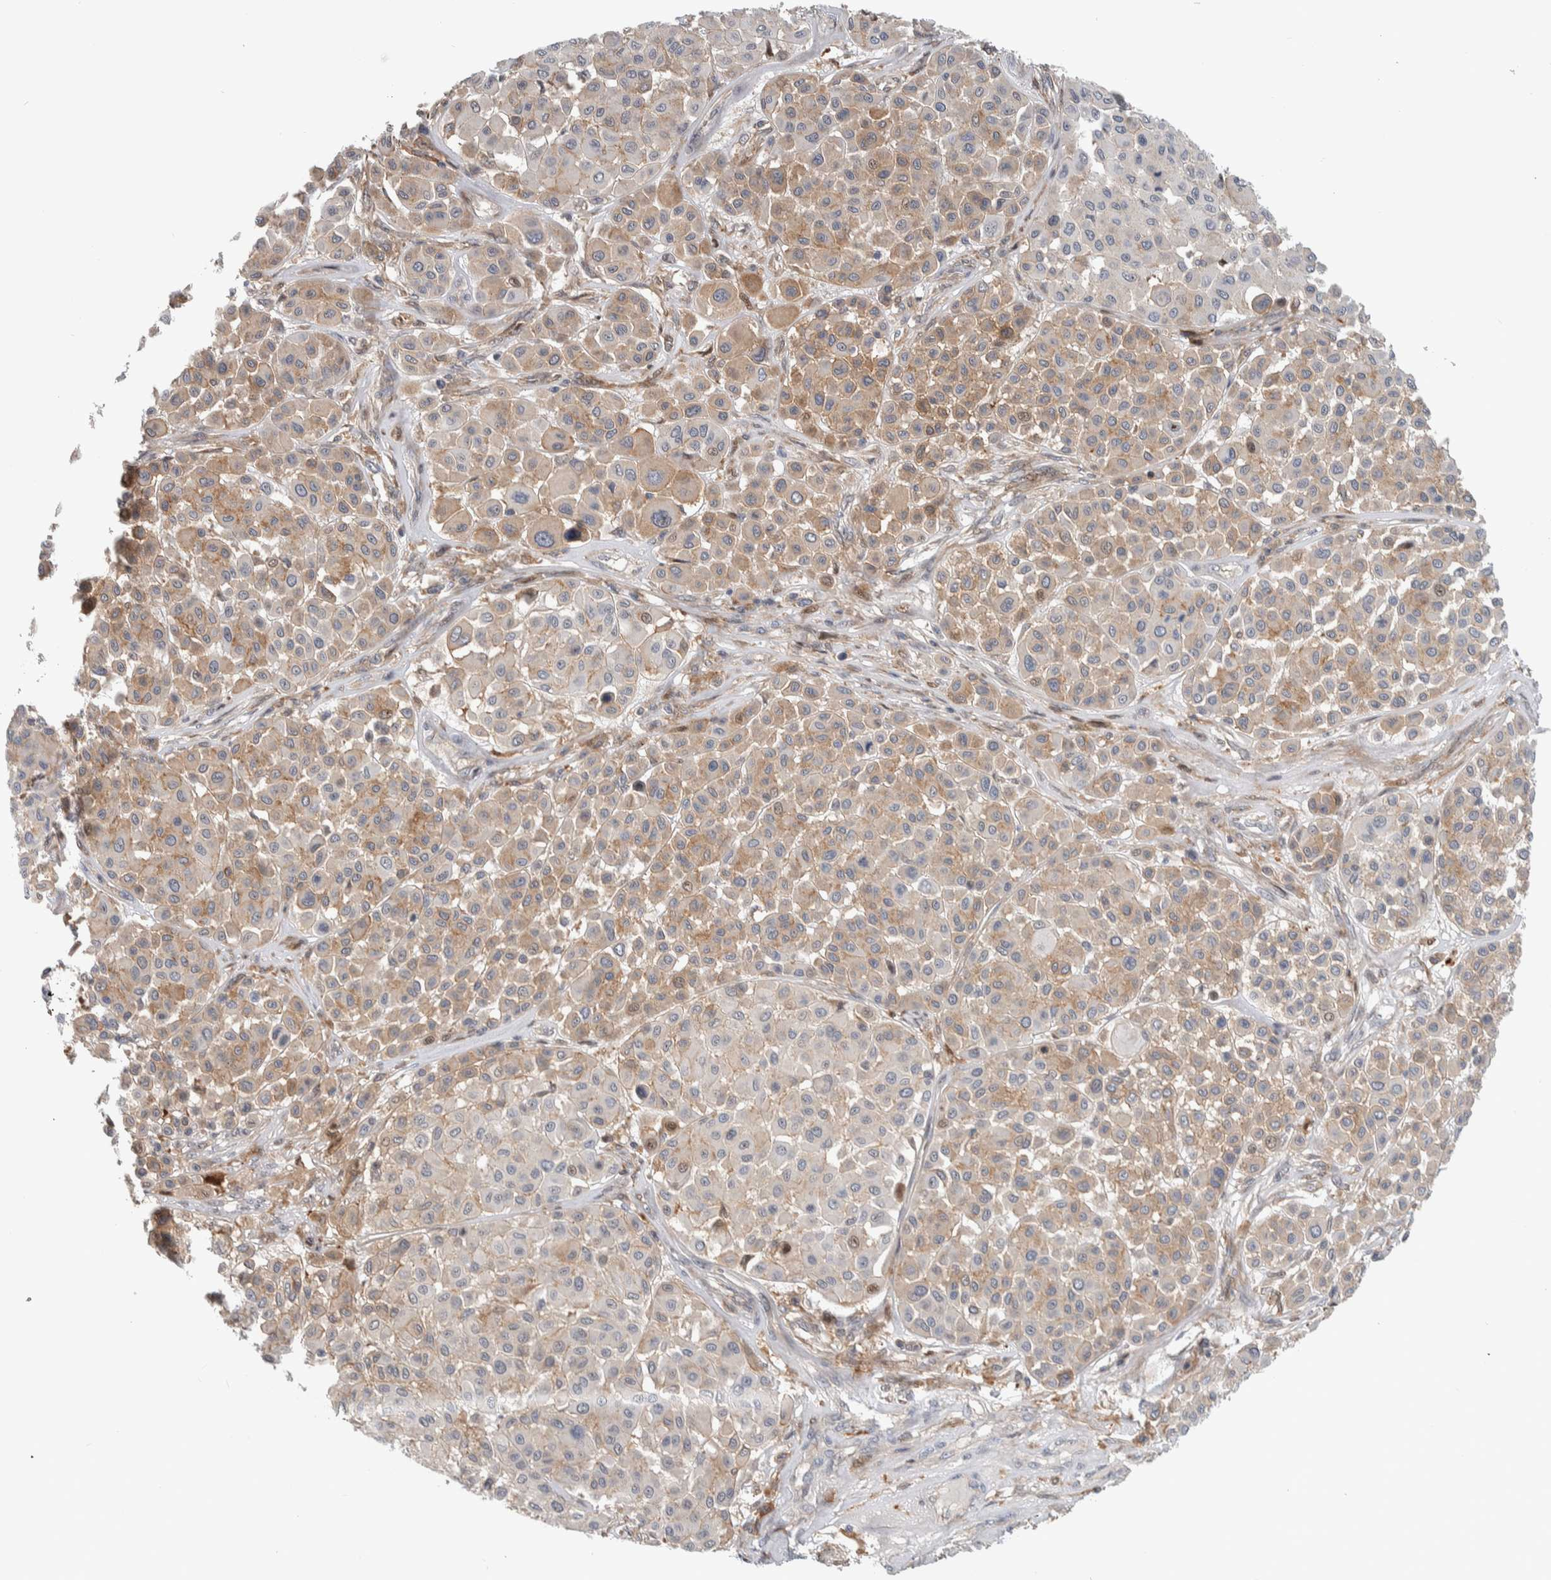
{"staining": {"intensity": "weak", "quantity": "25%-75%", "location": "cytoplasmic/membranous"}, "tissue": "melanoma", "cell_type": "Tumor cells", "image_type": "cancer", "snomed": [{"axis": "morphology", "description": "Malignant melanoma, Metastatic site"}, {"axis": "topography", "description": "Soft tissue"}], "caption": "Immunohistochemical staining of malignant melanoma (metastatic site) demonstrates low levels of weak cytoplasmic/membranous staining in approximately 25%-75% of tumor cells. (DAB IHC, brown staining for protein, blue staining for nuclei).", "gene": "MSL1", "patient": {"sex": "male", "age": 41}}